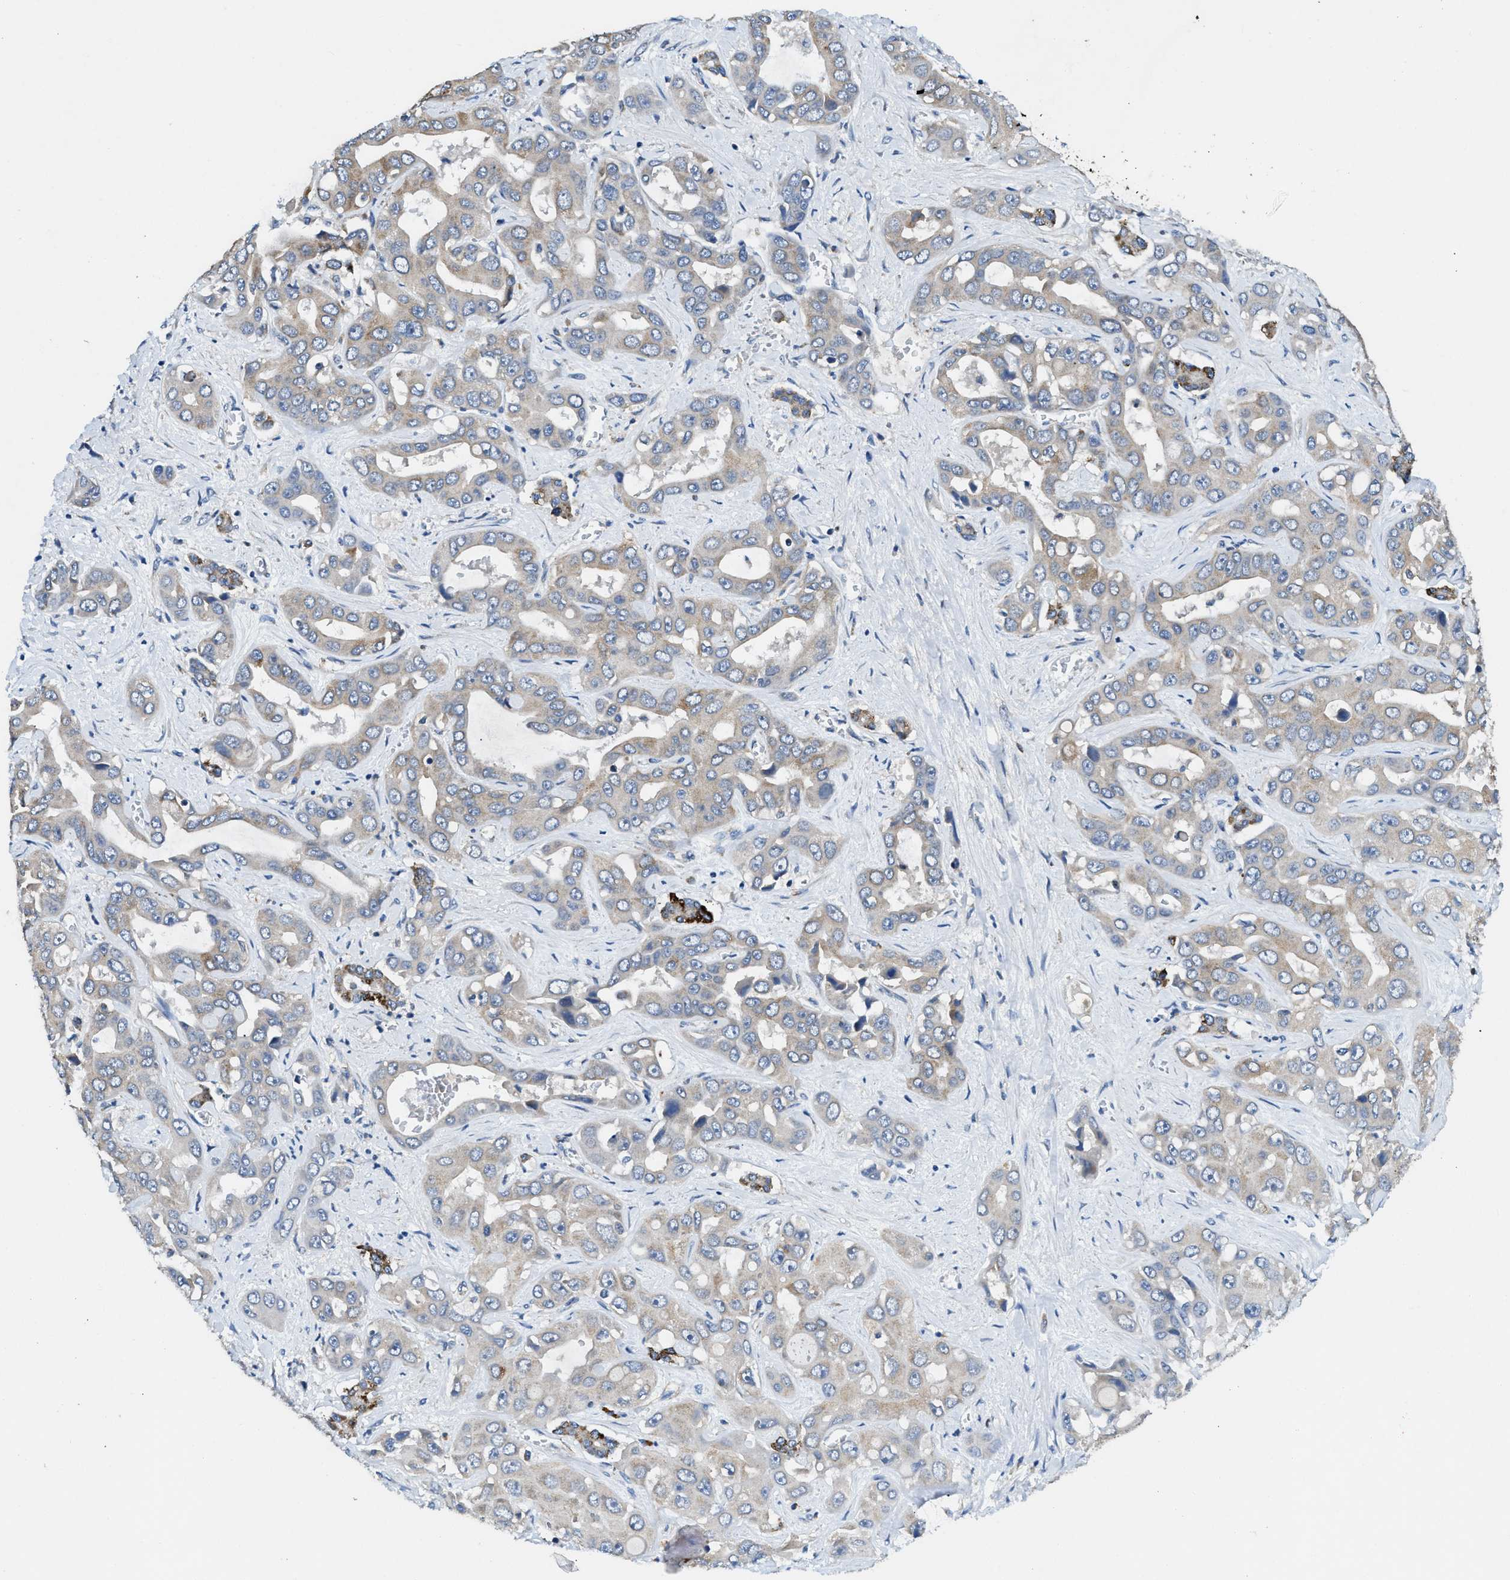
{"staining": {"intensity": "negative", "quantity": "none", "location": "none"}, "tissue": "liver cancer", "cell_type": "Tumor cells", "image_type": "cancer", "snomed": [{"axis": "morphology", "description": "Cholangiocarcinoma"}, {"axis": "topography", "description": "Liver"}], "caption": "IHC of human liver cholangiocarcinoma demonstrates no positivity in tumor cells.", "gene": "CDK15", "patient": {"sex": "female", "age": 52}}